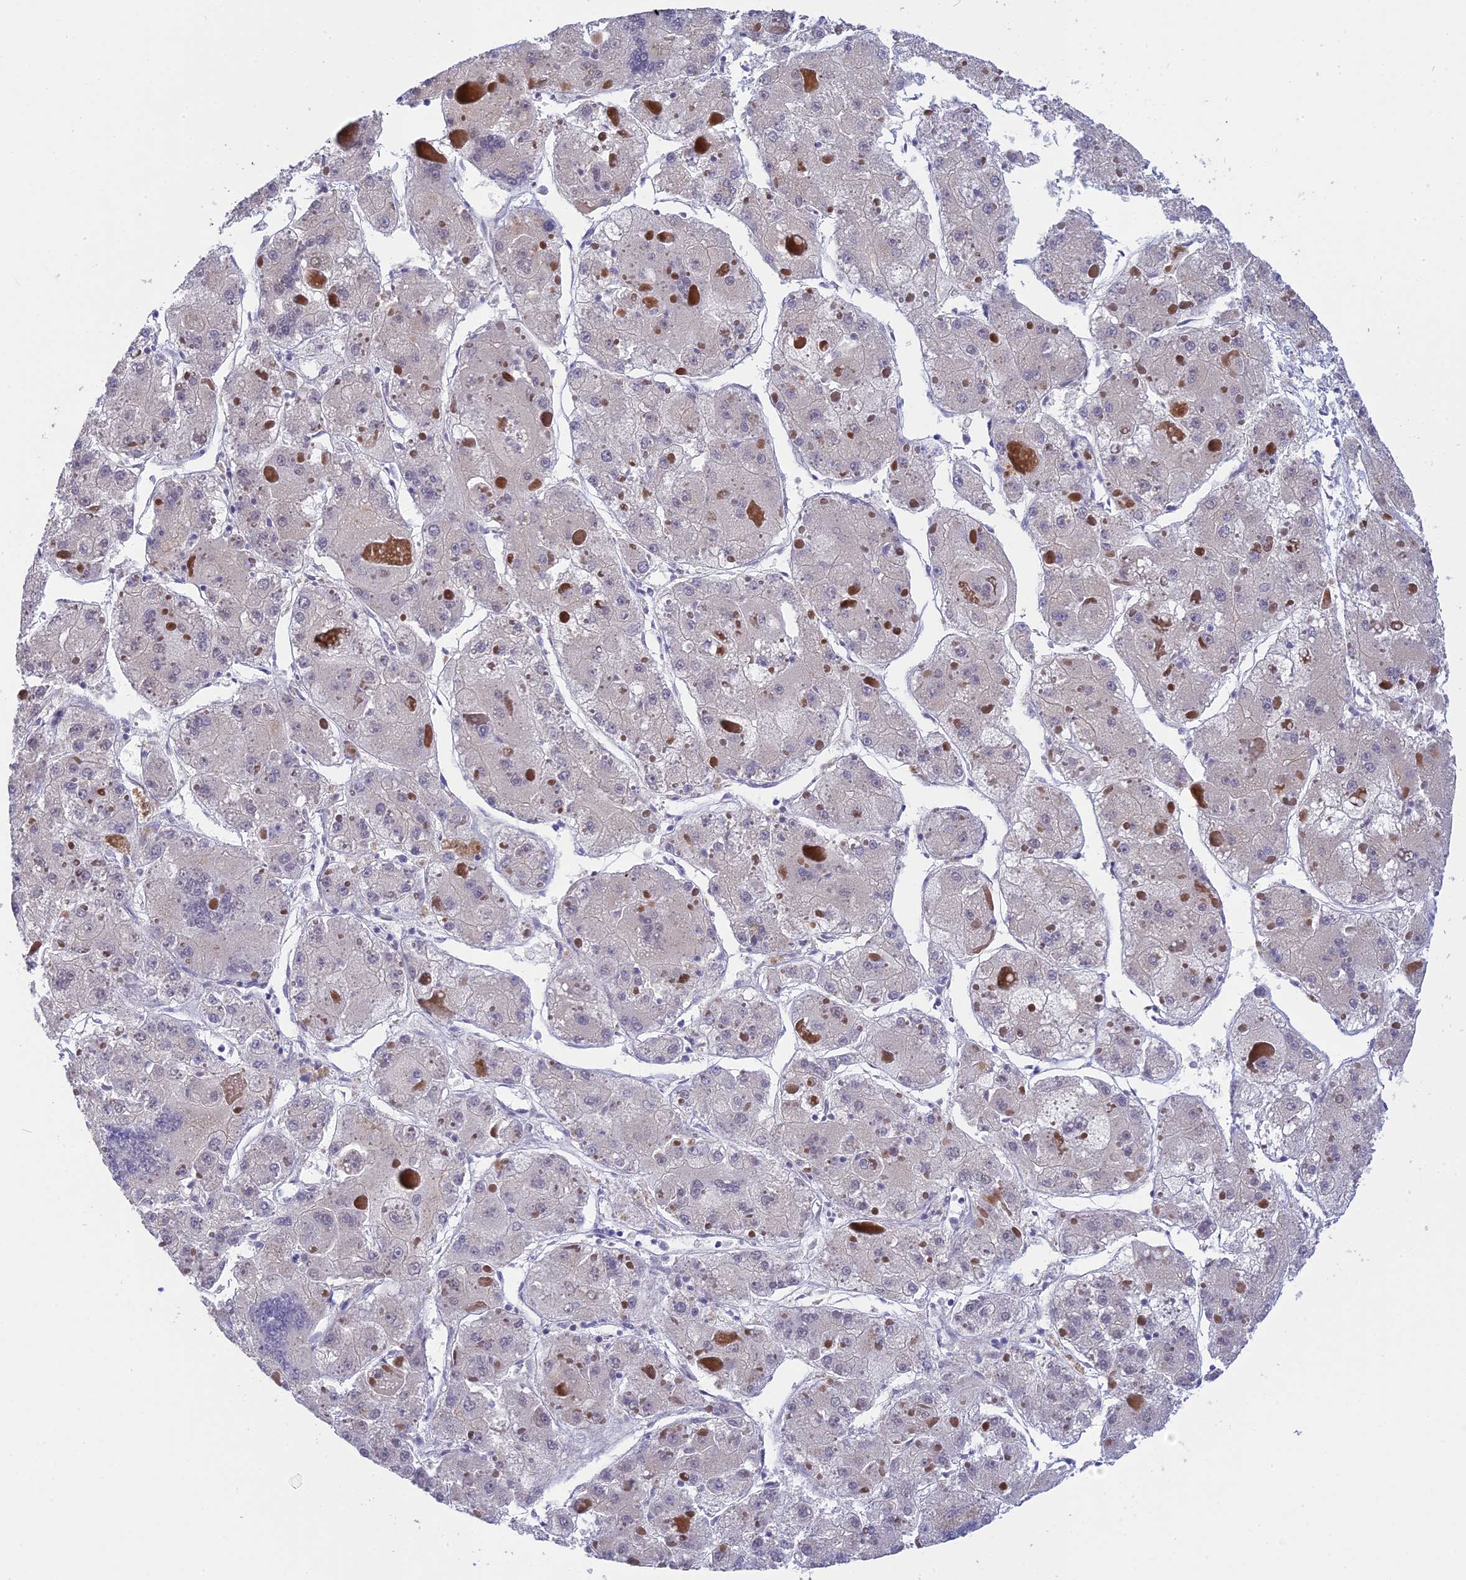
{"staining": {"intensity": "negative", "quantity": "none", "location": "none"}, "tissue": "liver cancer", "cell_type": "Tumor cells", "image_type": "cancer", "snomed": [{"axis": "morphology", "description": "Carcinoma, Hepatocellular, NOS"}, {"axis": "topography", "description": "Liver"}], "caption": "High power microscopy micrograph of an immunohistochemistry (IHC) photomicrograph of liver cancer (hepatocellular carcinoma), revealing no significant staining in tumor cells.", "gene": "KCTD14", "patient": {"sex": "female", "age": 73}}